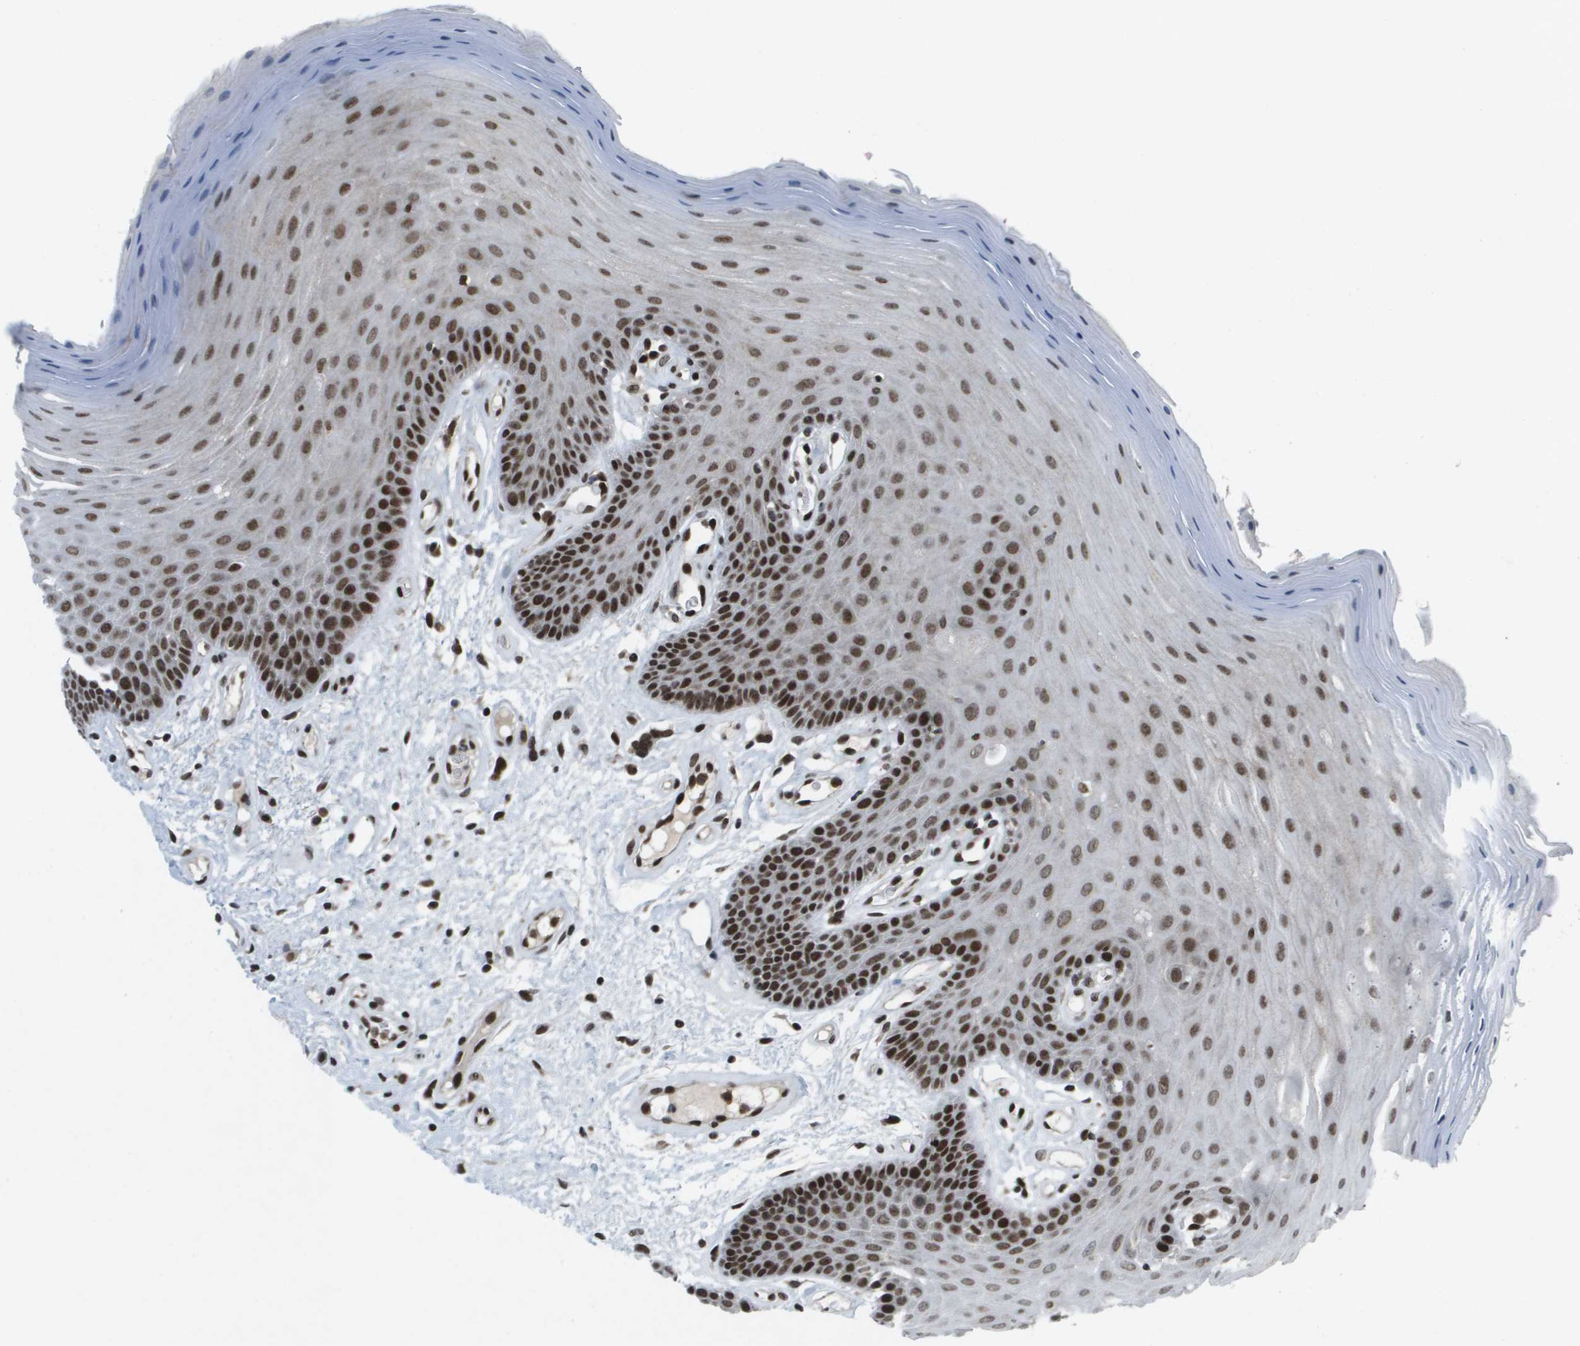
{"staining": {"intensity": "strong", "quantity": "25%-75%", "location": "nuclear"}, "tissue": "oral mucosa", "cell_type": "Squamous epithelial cells", "image_type": "normal", "snomed": [{"axis": "morphology", "description": "Normal tissue, NOS"}, {"axis": "morphology", "description": "Squamous cell carcinoma, NOS"}, {"axis": "topography", "description": "Skeletal muscle"}, {"axis": "topography", "description": "Adipose tissue"}, {"axis": "topography", "description": "Vascular tissue"}, {"axis": "topography", "description": "Oral tissue"}, {"axis": "topography", "description": "Peripheral nerve tissue"}, {"axis": "topography", "description": "Head-Neck"}], "caption": "DAB (3,3'-diaminobenzidine) immunohistochemical staining of benign human oral mucosa displays strong nuclear protein positivity in about 25%-75% of squamous epithelial cells.", "gene": "IRF7", "patient": {"sex": "male", "age": 71}}